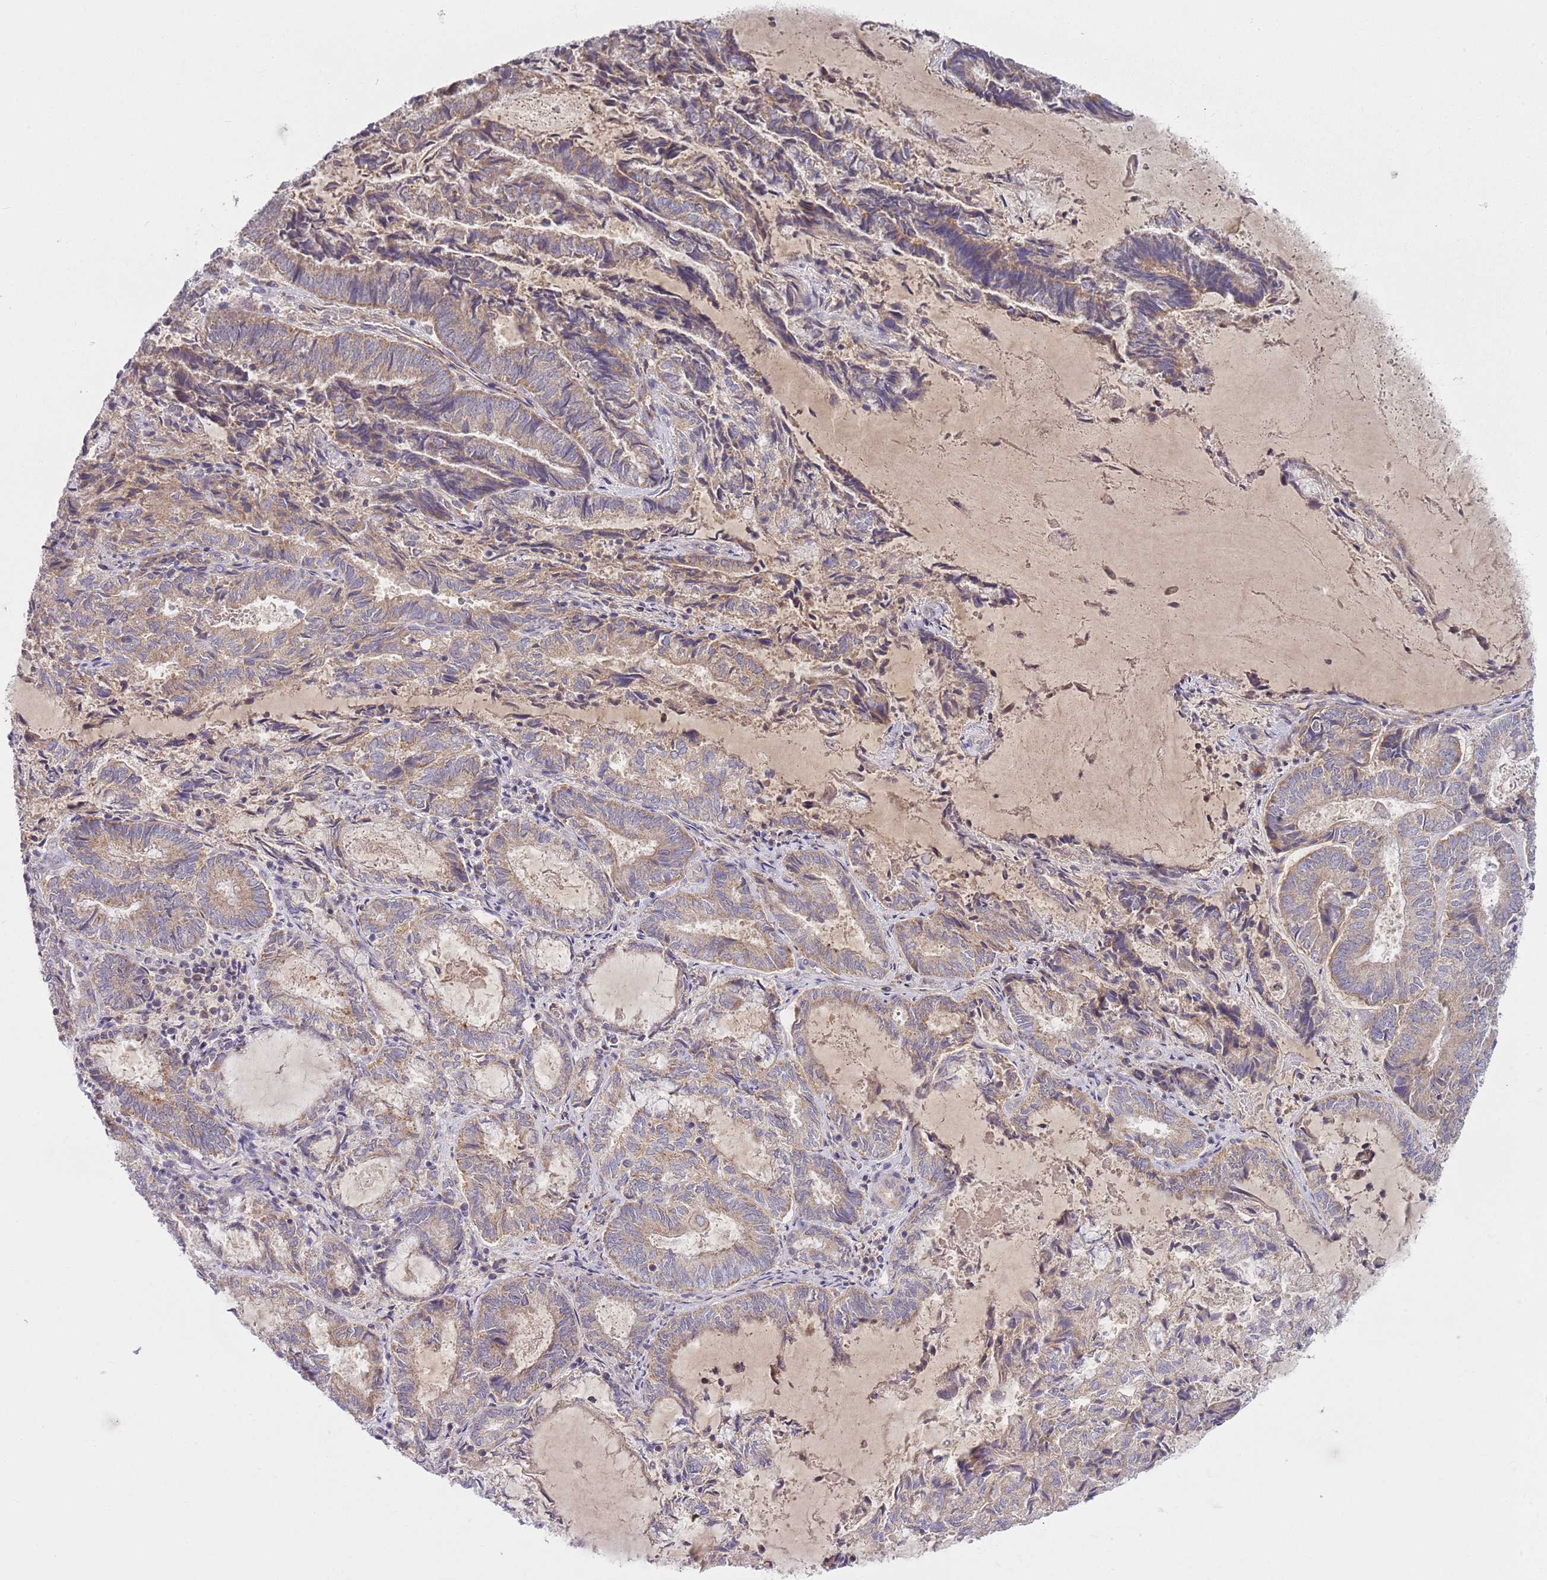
{"staining": {"intensity": "weak", "quantity": "25%-75%", "location": "cytoplasmic/membranous"}, "tissue": "endometrial cancer", "cell_type": "Tumor cells", "image_type": "cancer", "snomed": [{"axis": "morphology", "description": "Adenocarcinoma, NOS"}, {"axis": "topography", "description": "Endometrium"}], "caption": "High-magnification brightfield microscopy of adenocarcinoma (endometrial) stained with DAB (3,3'-diaminobenzidine) (brown) and counterstained with hematoxylin (blue). tumor cells exhibit weak cytoplasmic/membranous staining is present in approximately25%-75% of cells. (IHC, brightfield microscopy, high magnification).", "gene": "SKOR2", "patient": {"sex": "female", "age": 80}}